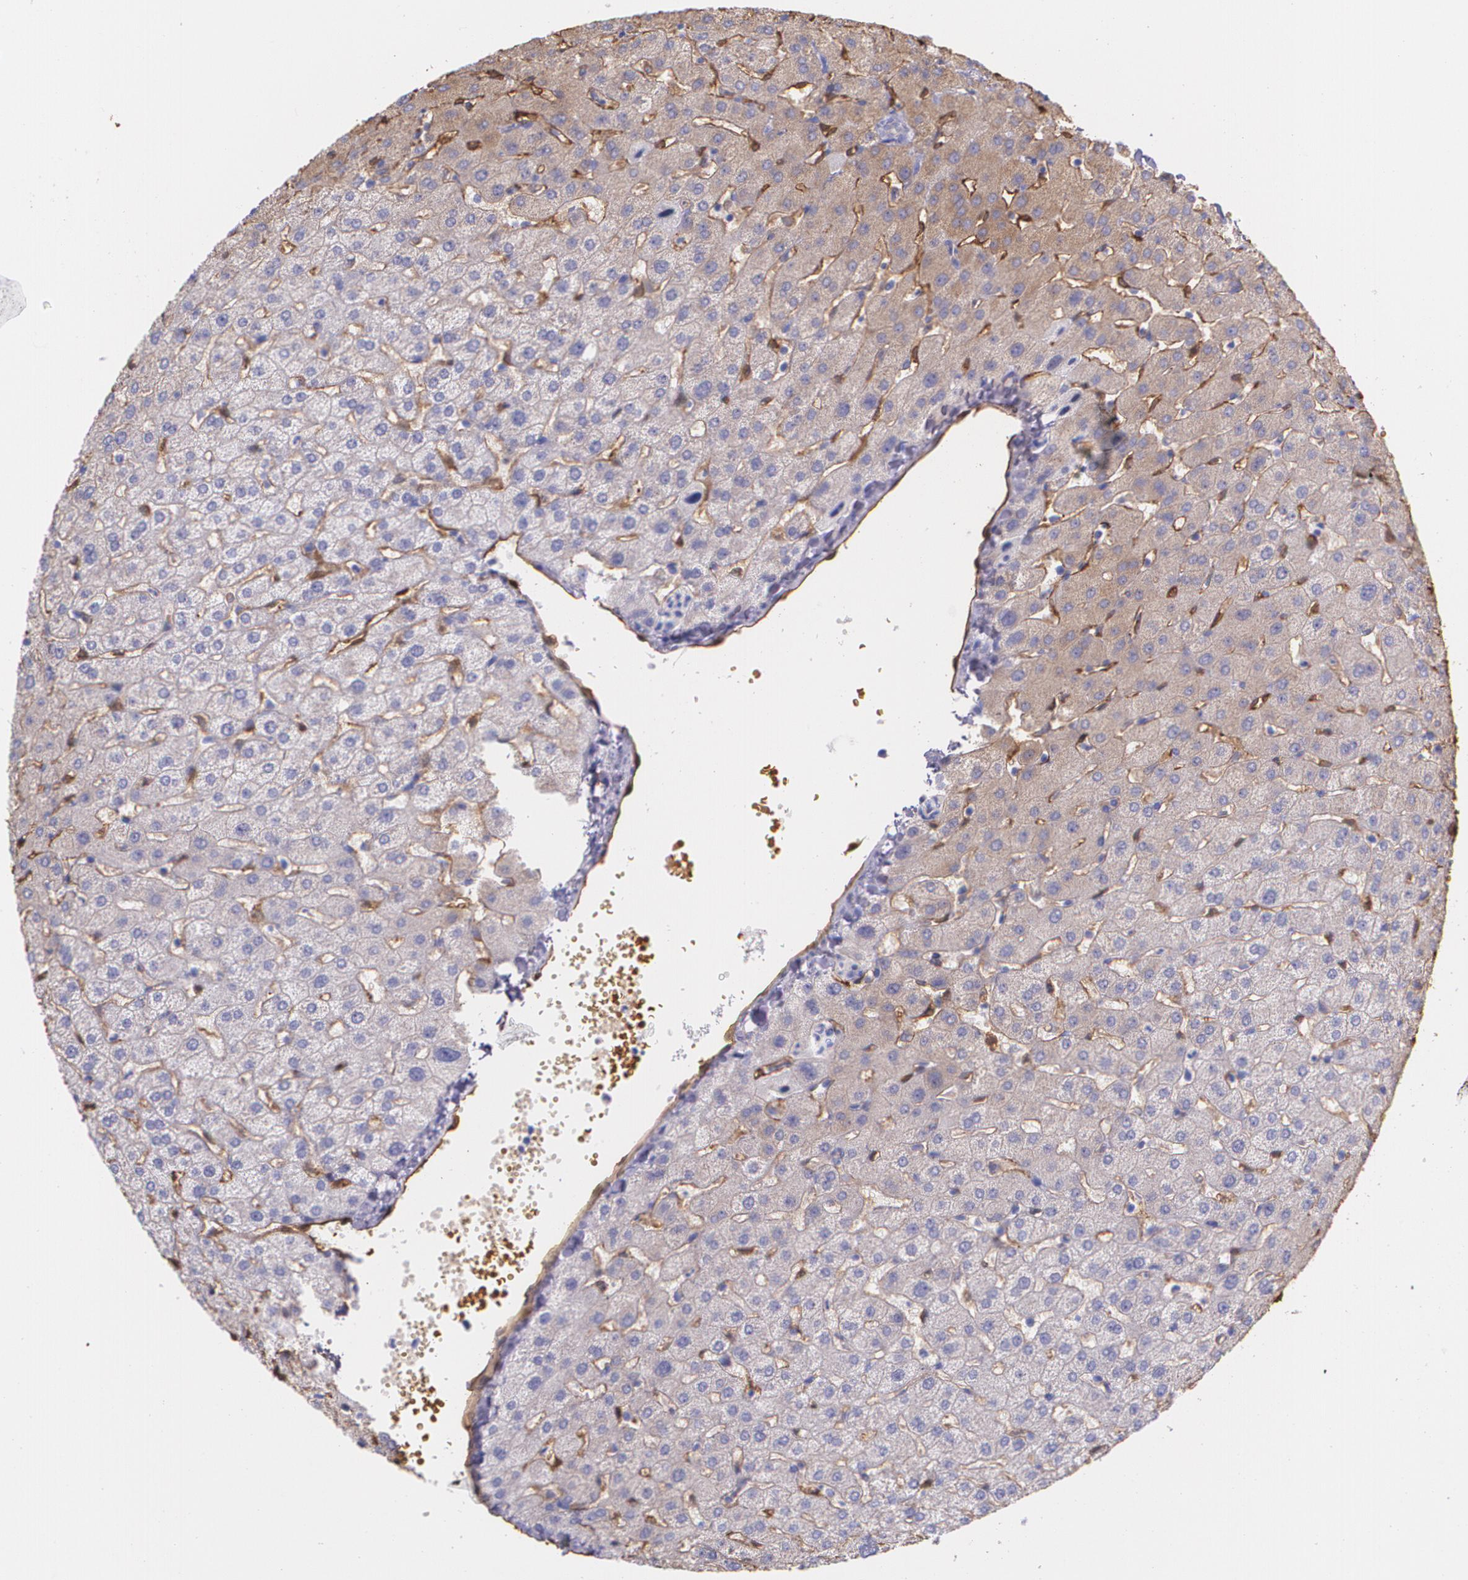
{"staining": {"intensity": "negative", "quantity": "none", "location": "none"}, "tissue": "liver", "cell_type": "Cholangiocytes", "image_type": "normal", "snomed": [{"axis": "morphology", "description": "Normal tissue, NOS"}, {"axis": "morphology", "description": "Fibrosis, NOS"}, {"axis": "topography", "description": "Liver"}], "caption": "This is a histopathology image of immunohistochemistry (IHC) staining of benign liver, which shows no positivity in cholangiocytes. (Stains: DAB (3,3'-diaminobenzidine) IHC with hematoxylin counter stain, Microscopy: brightfield microscopy at high magnification).", "gene": "MMP2", "patient": {"sex": "female", "age": 29}}